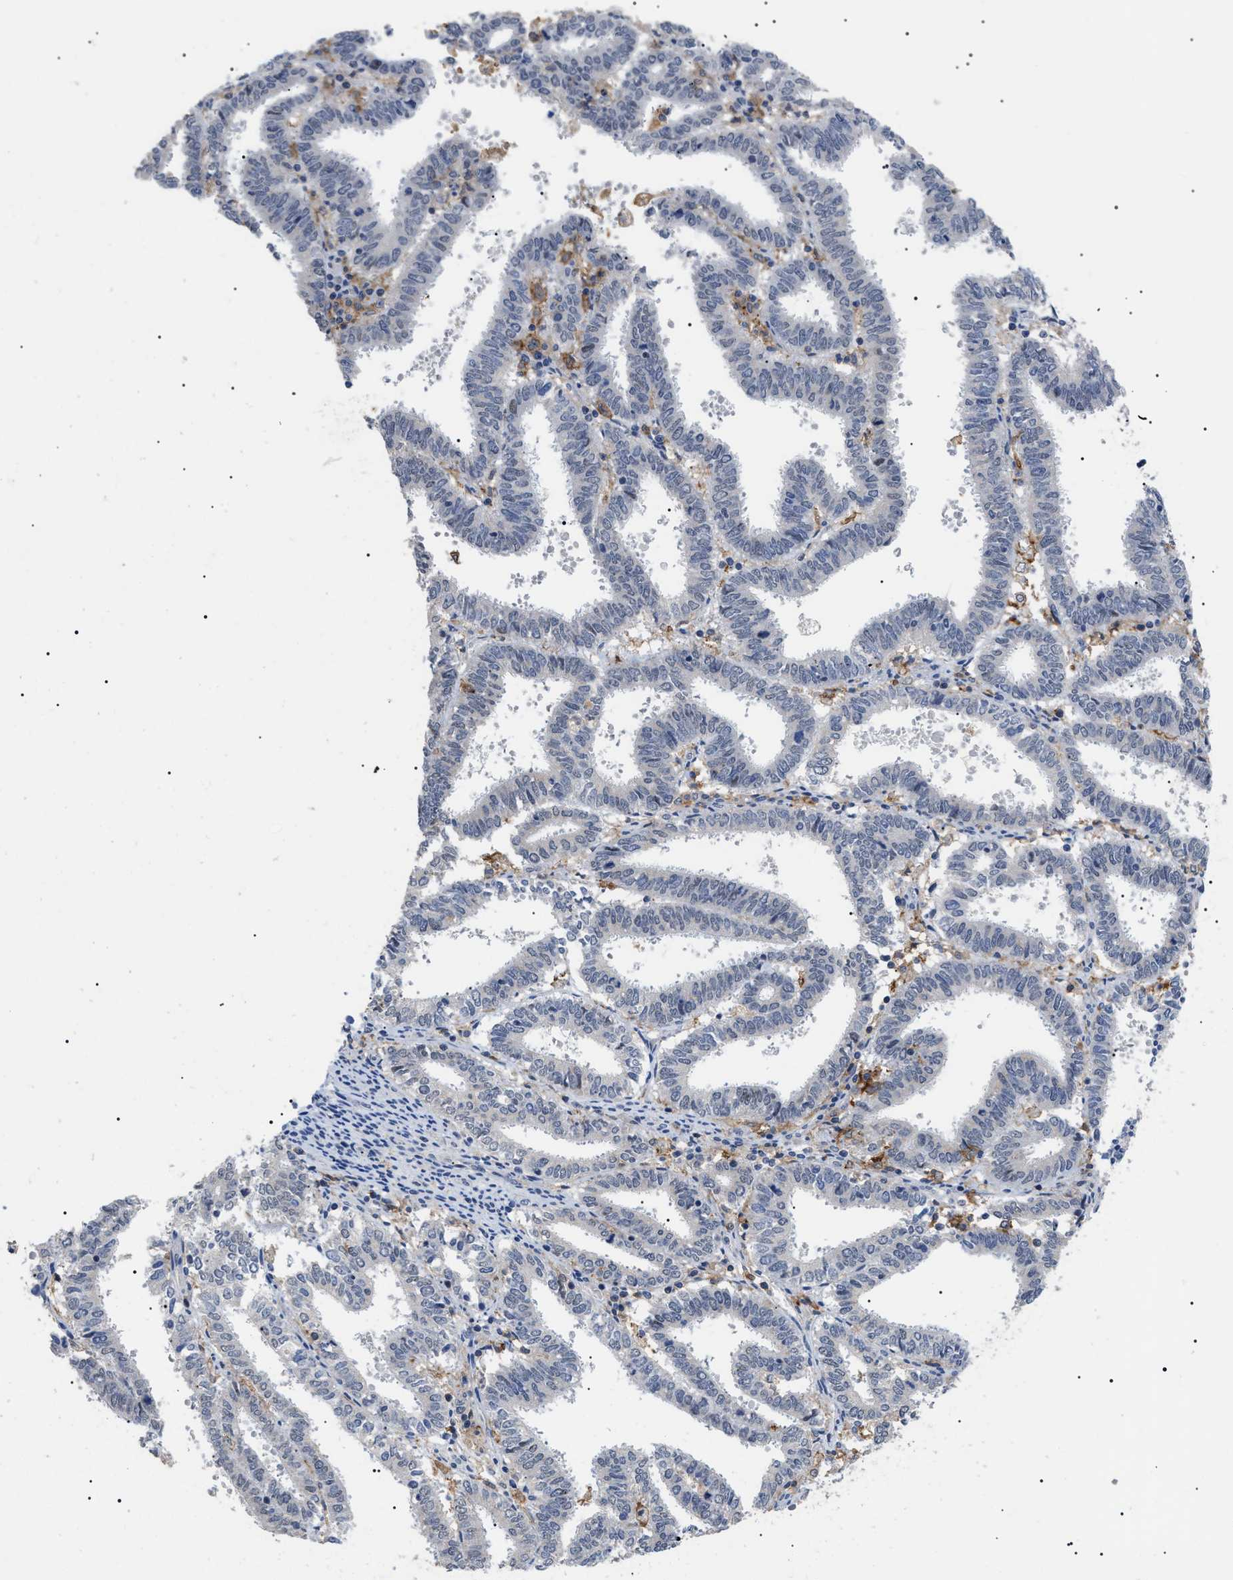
{"staining": {"intensity": "negative", "quantity": "none", "location": "none"}, "tissue": "endometrial cancer", "cell_type": "Tumor cells", "image_type": "cancer", "snomed": [{"axis": "morphology", "description": "Adenocarcinoma, NOS"}, {"axis": "topography", "description": "Uterus"}], "caption": "Protein analysis of endometrial cancer displays no significant expression in tumor cells.", "gene": "CD300A", "patient": {"sex": "female", "age": 83}}